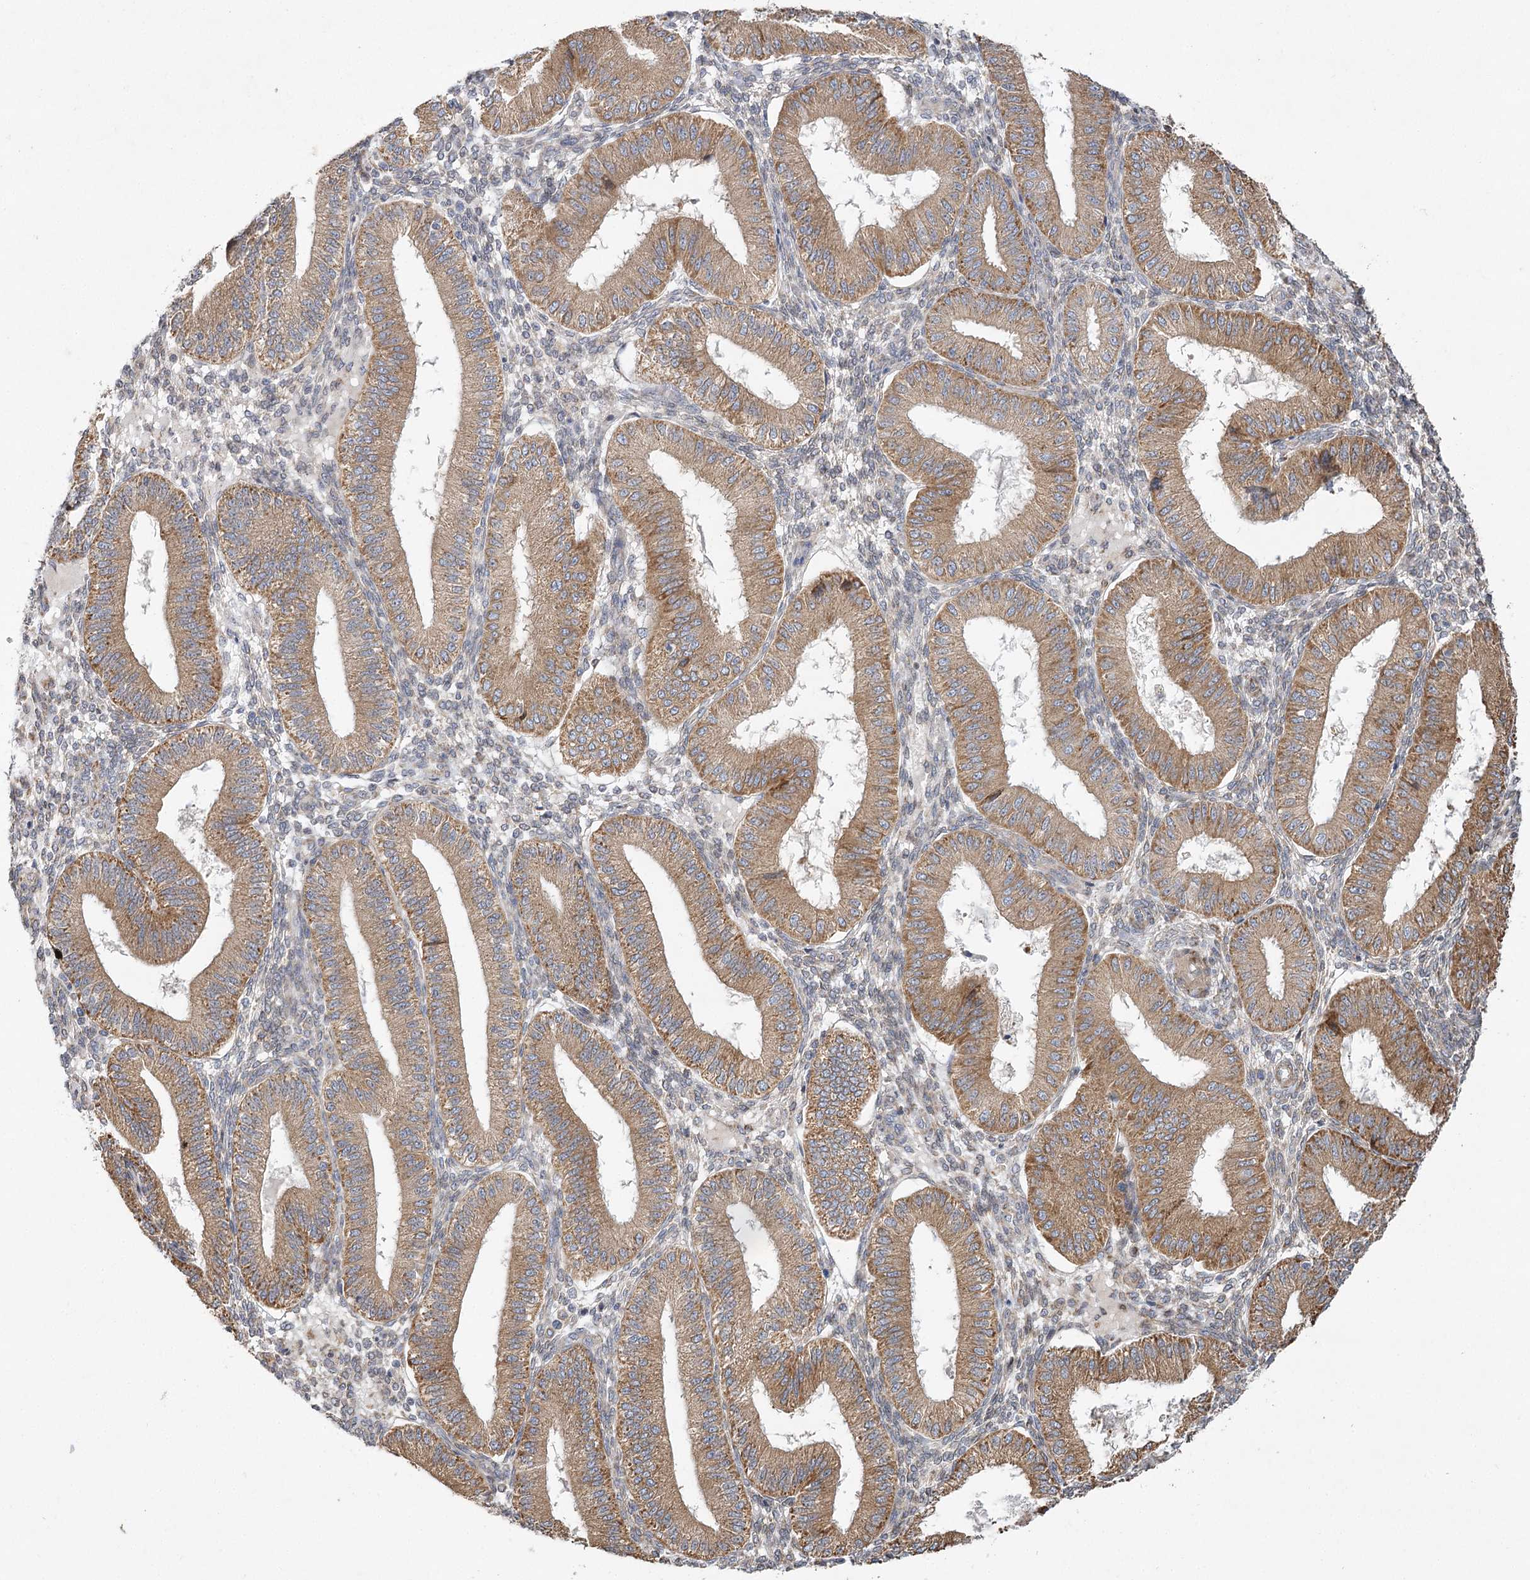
{"staining": {"intensity": "negative", "quantity": "none", "location": "none"}, "tissue": "endometrium", "cell_type": "Cells in endometrial stroma", "image_type": "normal", "snomed": [{"axis": "morphology", "description": "Normal tissue, NOS"}, {"axis": "topography", "description": "Endometrium"}], "caption": "This is an immunohistochemistry photomicrograph of normal endometrium. There is no positivity in cells in endometrial stroma.", "gene": "ZFYVE16", "patient": {"sex": "female", "age": 39}}